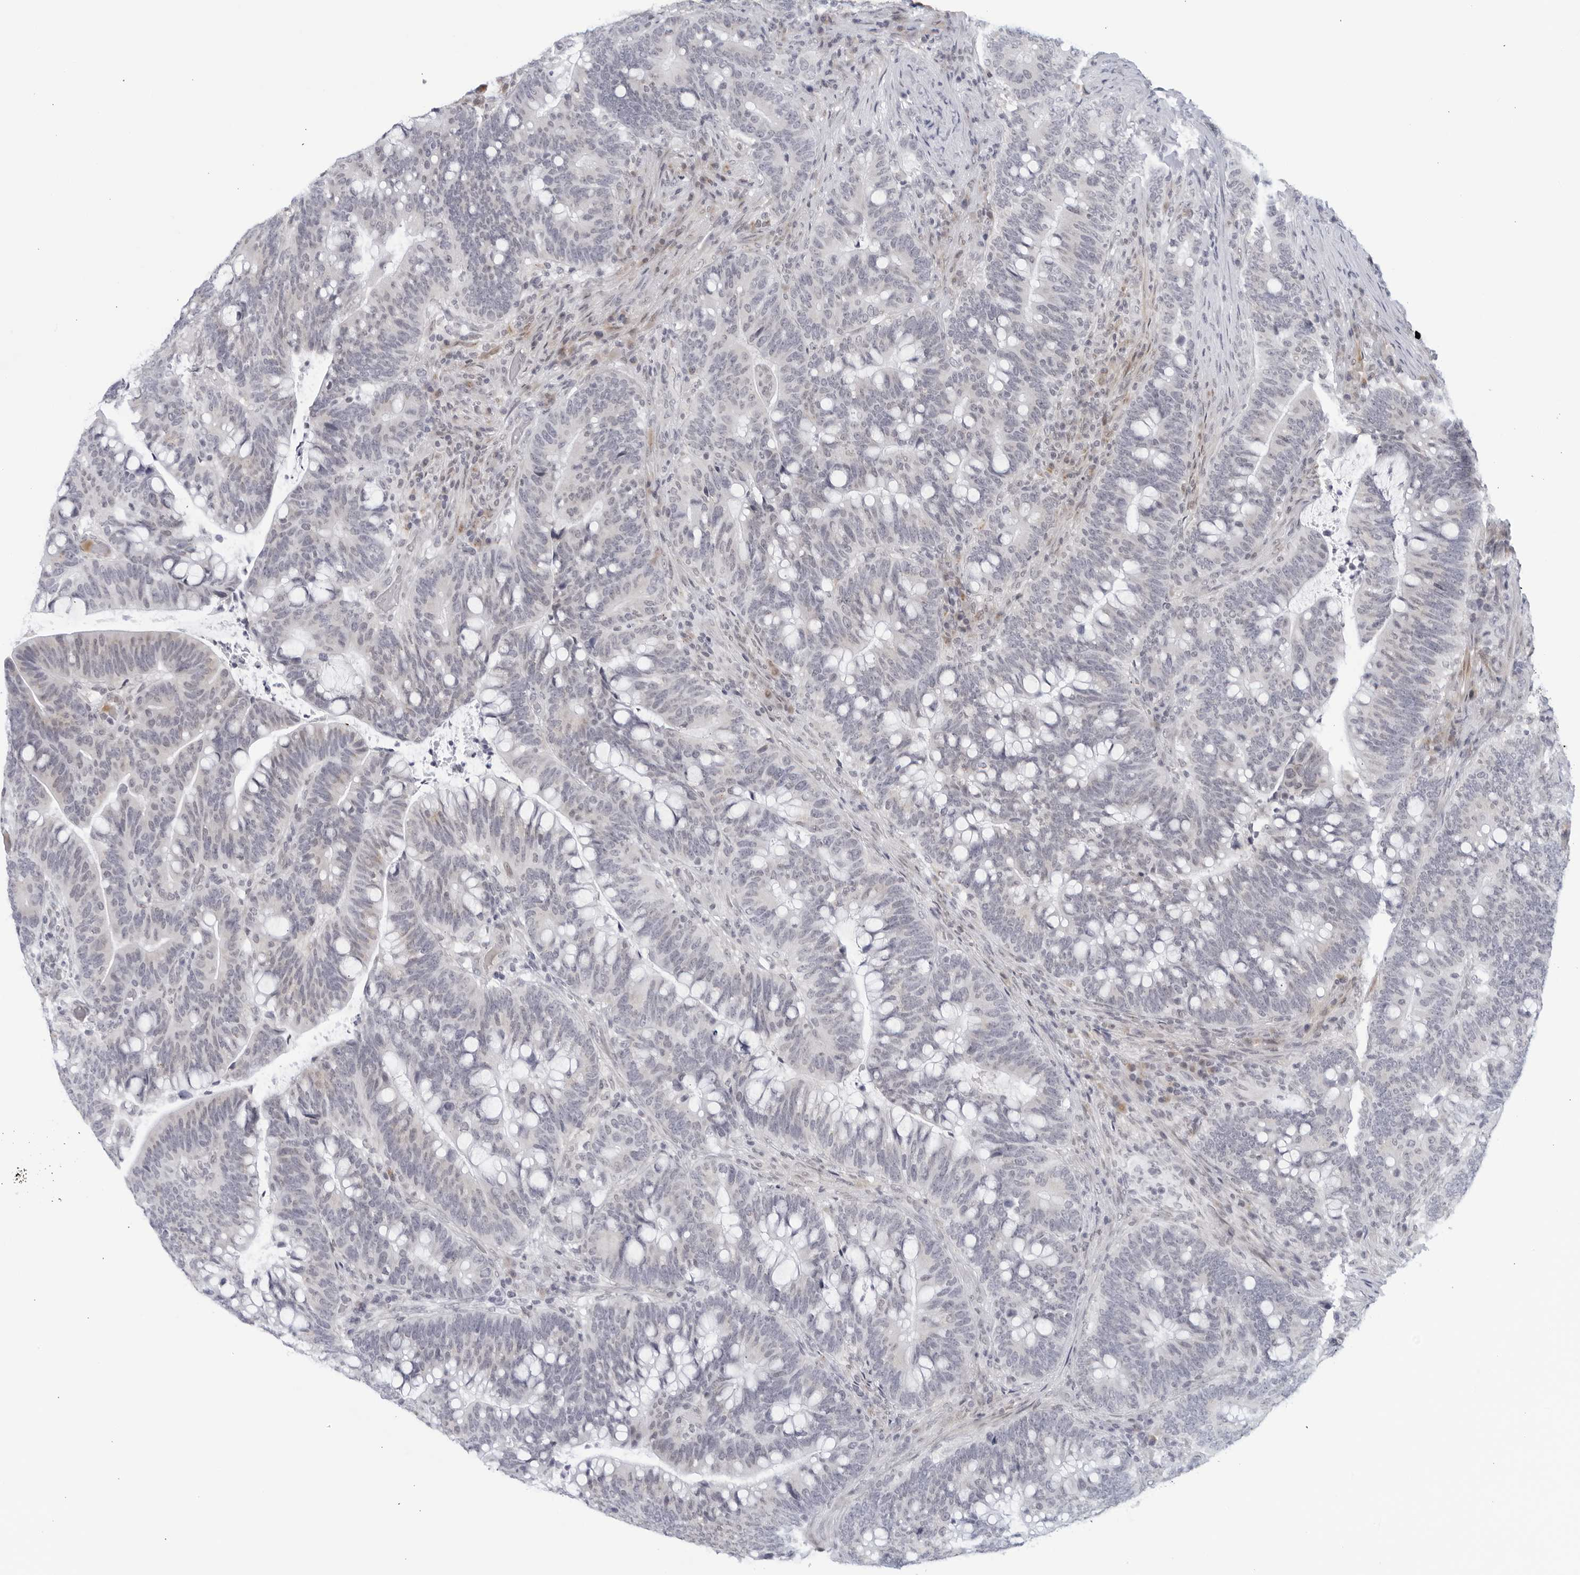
{"staining": {"intensity": "negative", "quantity": "none", "location": "none"}, "tissue": "colorectal cancer", "cell_type": "Tumor cells", "image_type": "cancer", "snomed": [{"axis": "morphology", "description": "Adenocarcinoma, NOS"}, {"axis": "topography", "description": "Colon"}], "caption": "This image is of colorectal adenocarcinoma stained with immunohistochemistry (IHC) to label a protein in brown with the nuclei are counter-stained blue. There is no expression in tumor cells.", "gene": "WDTC1", "patient": {"sex": "female", "age": 66}}